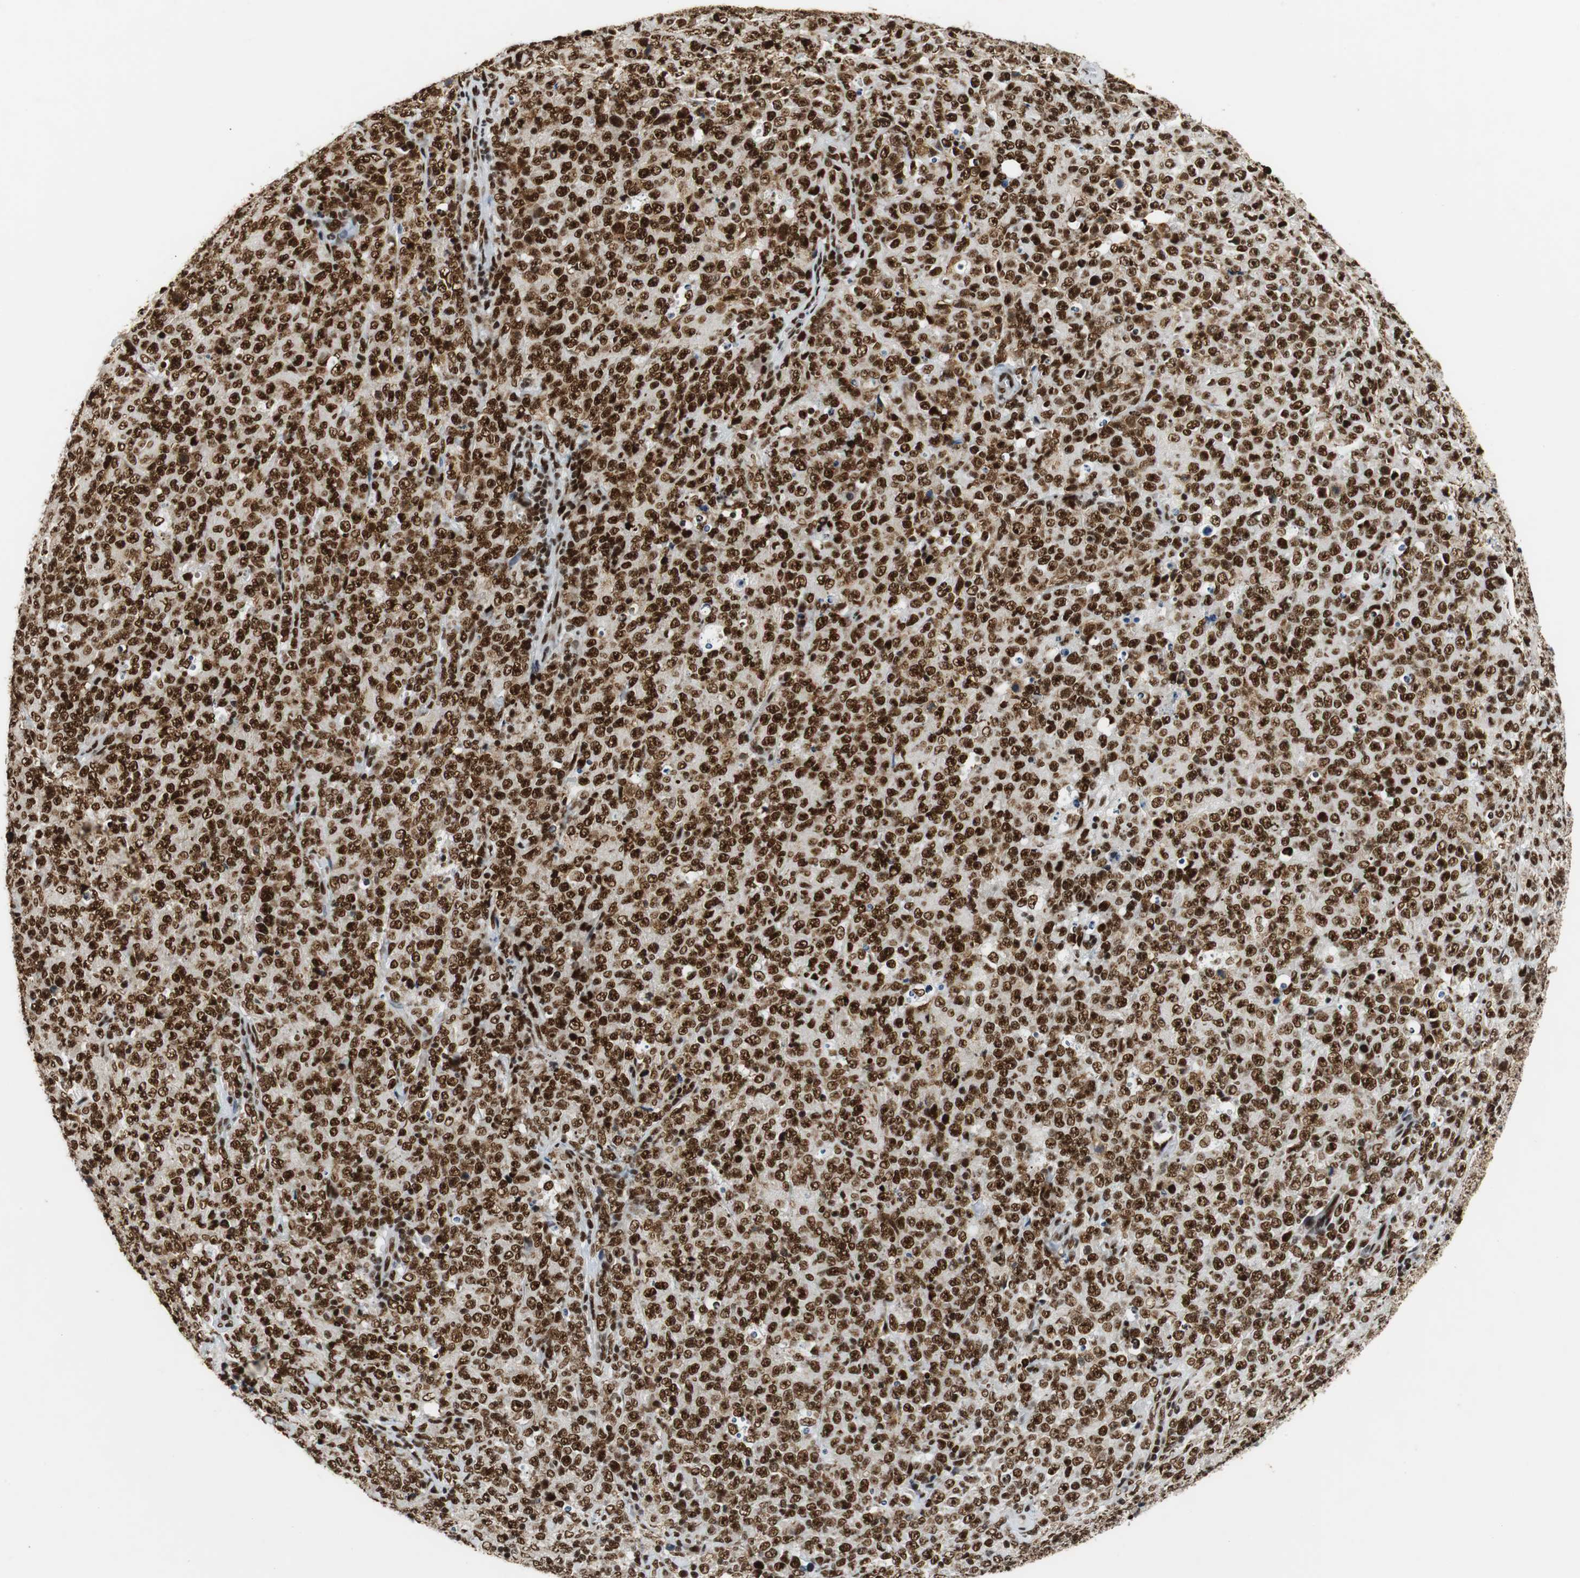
{"staining": {"intensity": "strong", "quantity": ">75%", "location": "nuclear"}, "tissue": "lymphoma", "cell_type": "Tumor cells", "image_type": "cancer", "snomed": [{"axis": "morphology", "description": "Malignant lymphoma, non-Hodgkin's type, High grade"}, {"axis": "topography", "description": "Tonsil"}], "caption": "Human high-grade malignant lymphoma, non-Hodgkin's type stained for a protein (brown) exhibits strong nuclear positive positivity in about >75% of tumor cells.", "gene": "PRKDC", "patient": {"sex": "female", "age": 36}}